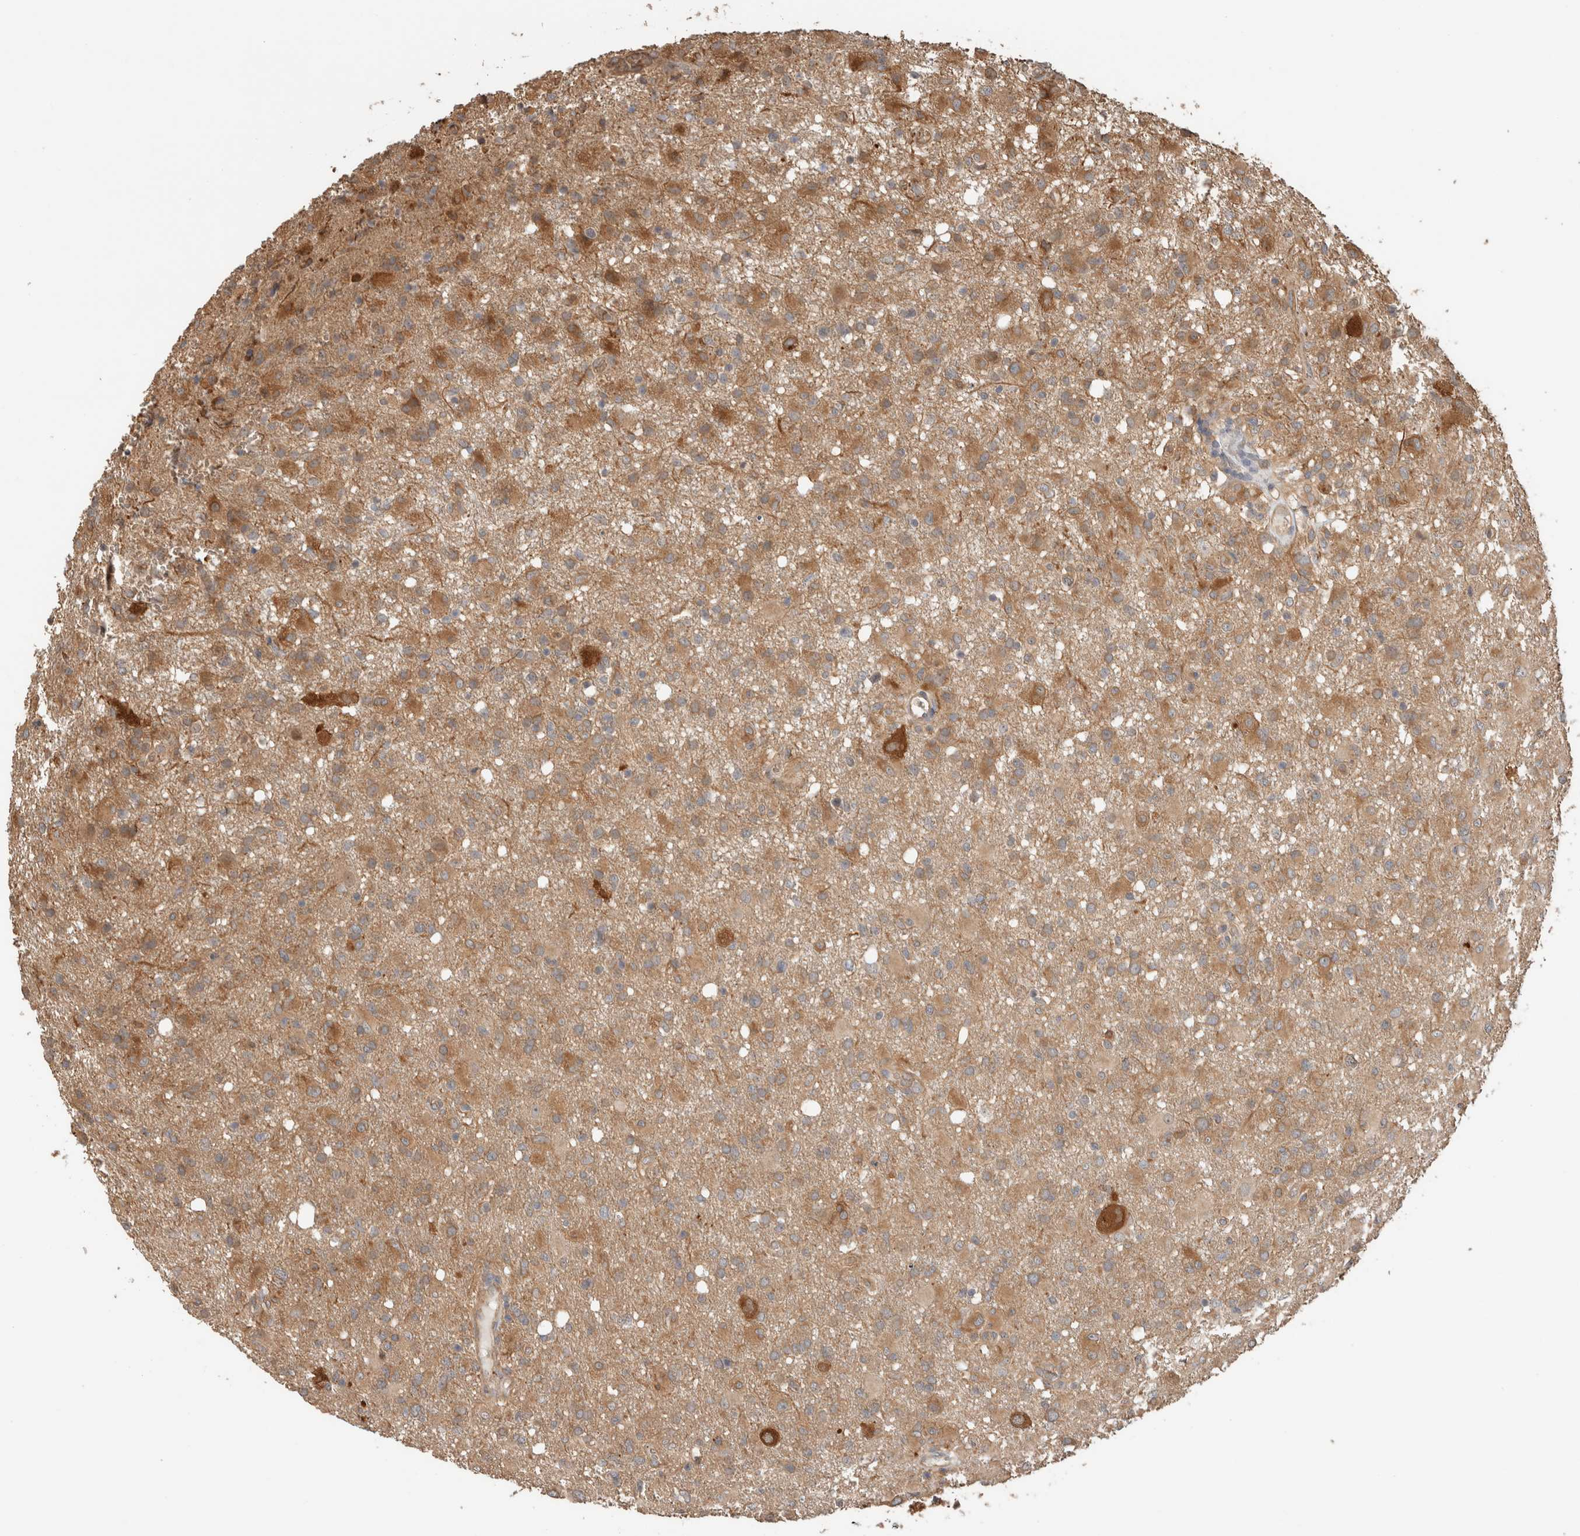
{"staining": {"intensity": "moderate", "quantity": ">75%", "location": "cytoplasmic/membranous"}, "tissue": "glioma", "cell_type": "Tumor cells", "image_type": "cancer", "snomed": [{"axis": "morphology", "description": "Glioma, malignant, High grade"}, {"axis": "topography", "description": "Brain"}], "caption": "Tumor cells demonstrate moderate cytoplasmic/membranous expression in about >75% of cells in malignant high-grade glioma. (IHC, brightfield microscopy, high magnification).", "gene": "OTUD6B", "patient": {"sex": "female", "age": 57}}